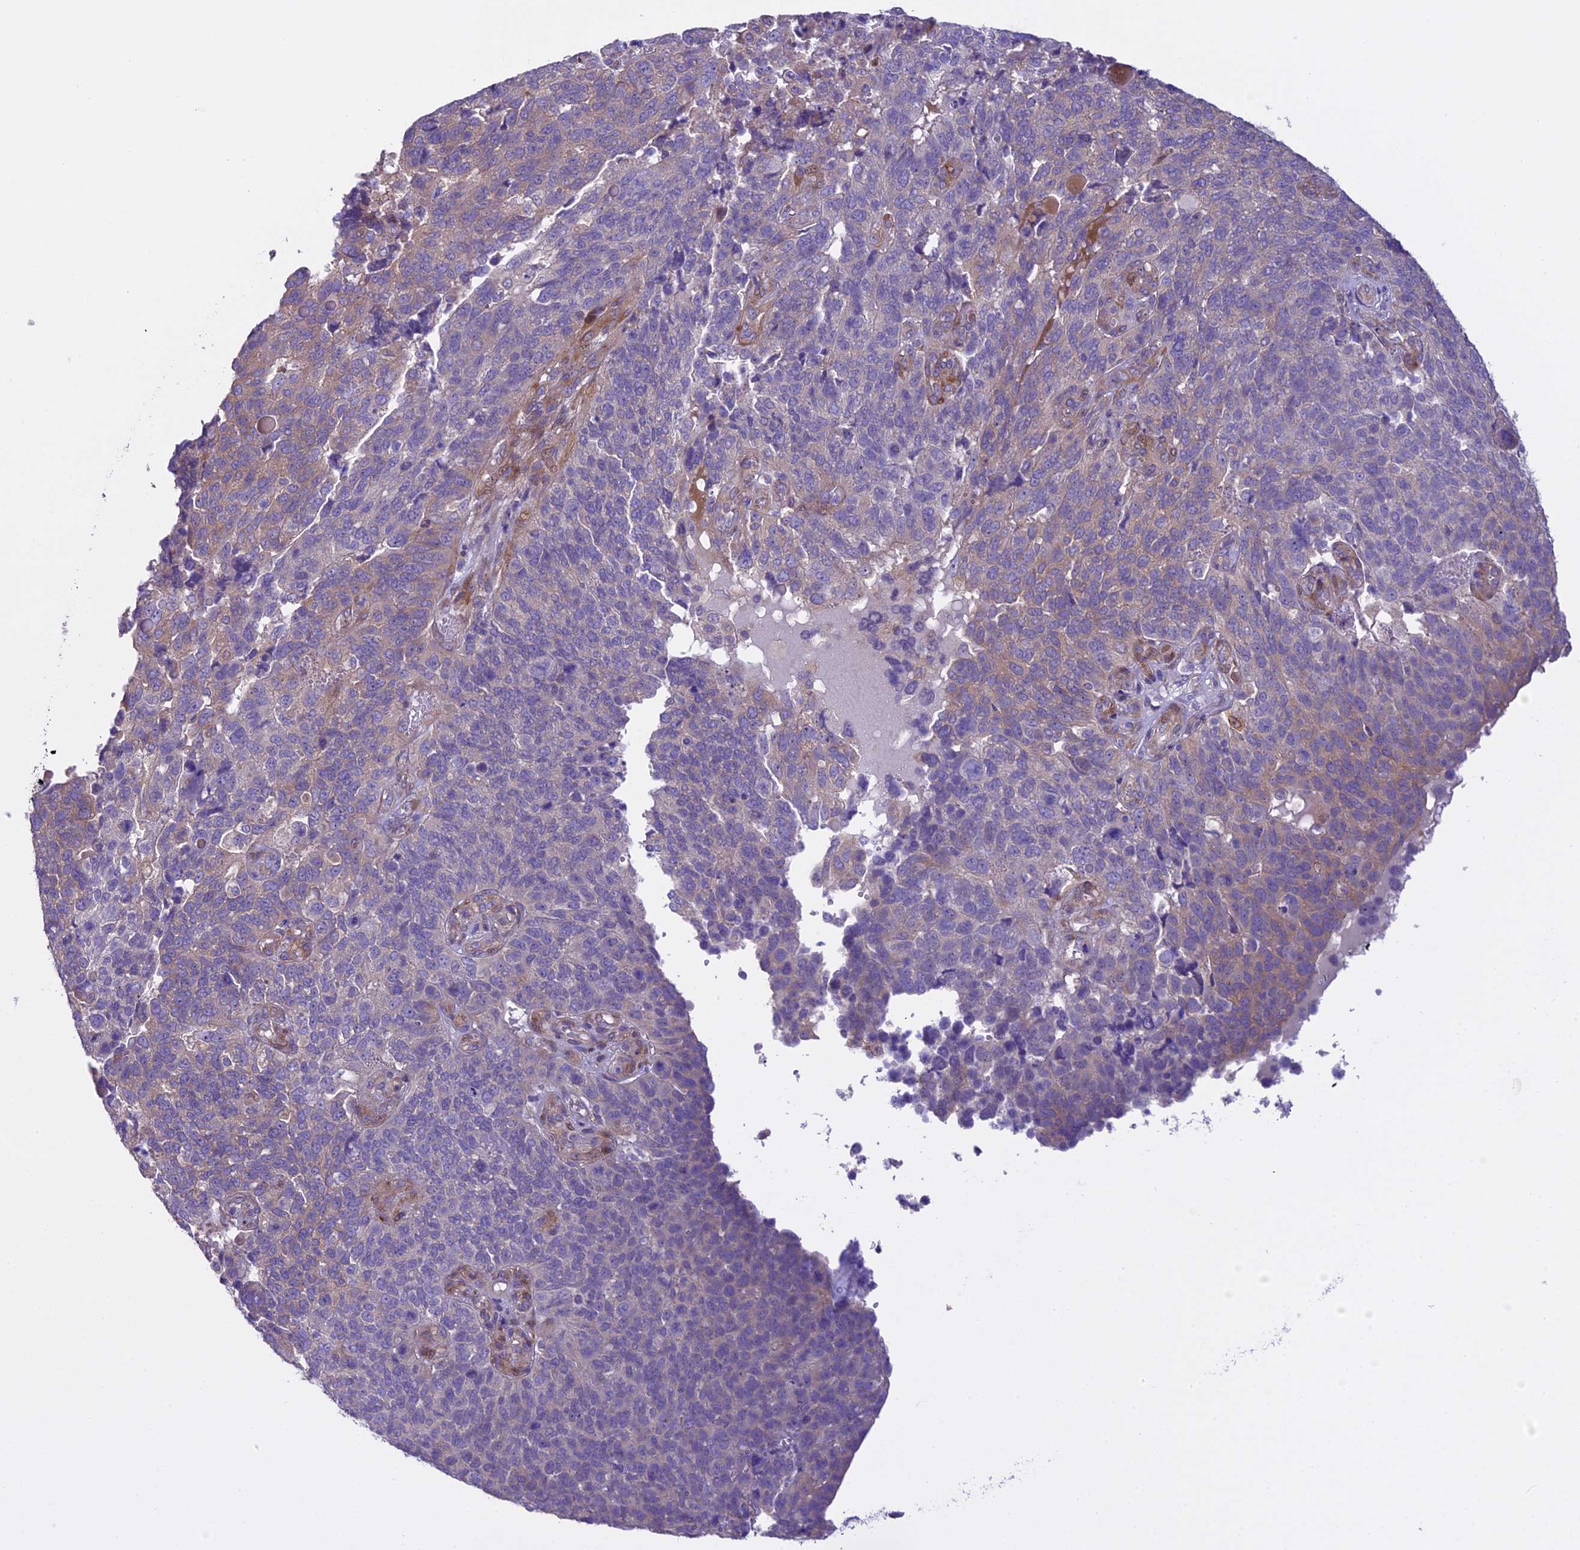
{"staining": {"intensity": "weak", "quantity": "<25%", "location": "cytoplasmic/membranous"}, "tissue": "endometrial cancer", "cell_type": "Tumor cells", "image_type": "cancer", "snomed": [{"axis": "morphology", "description": "Adenocarcinoma, NOS"}, {"axis": "topography", "description": "Endometrium"}], "caption": "This is an IHC image of human endometrial cancer (adenocarcinoma). There is no expression in tumor cells.", "gene": "SPIRE1", "patient": {"sex": "female", "age": 66}}